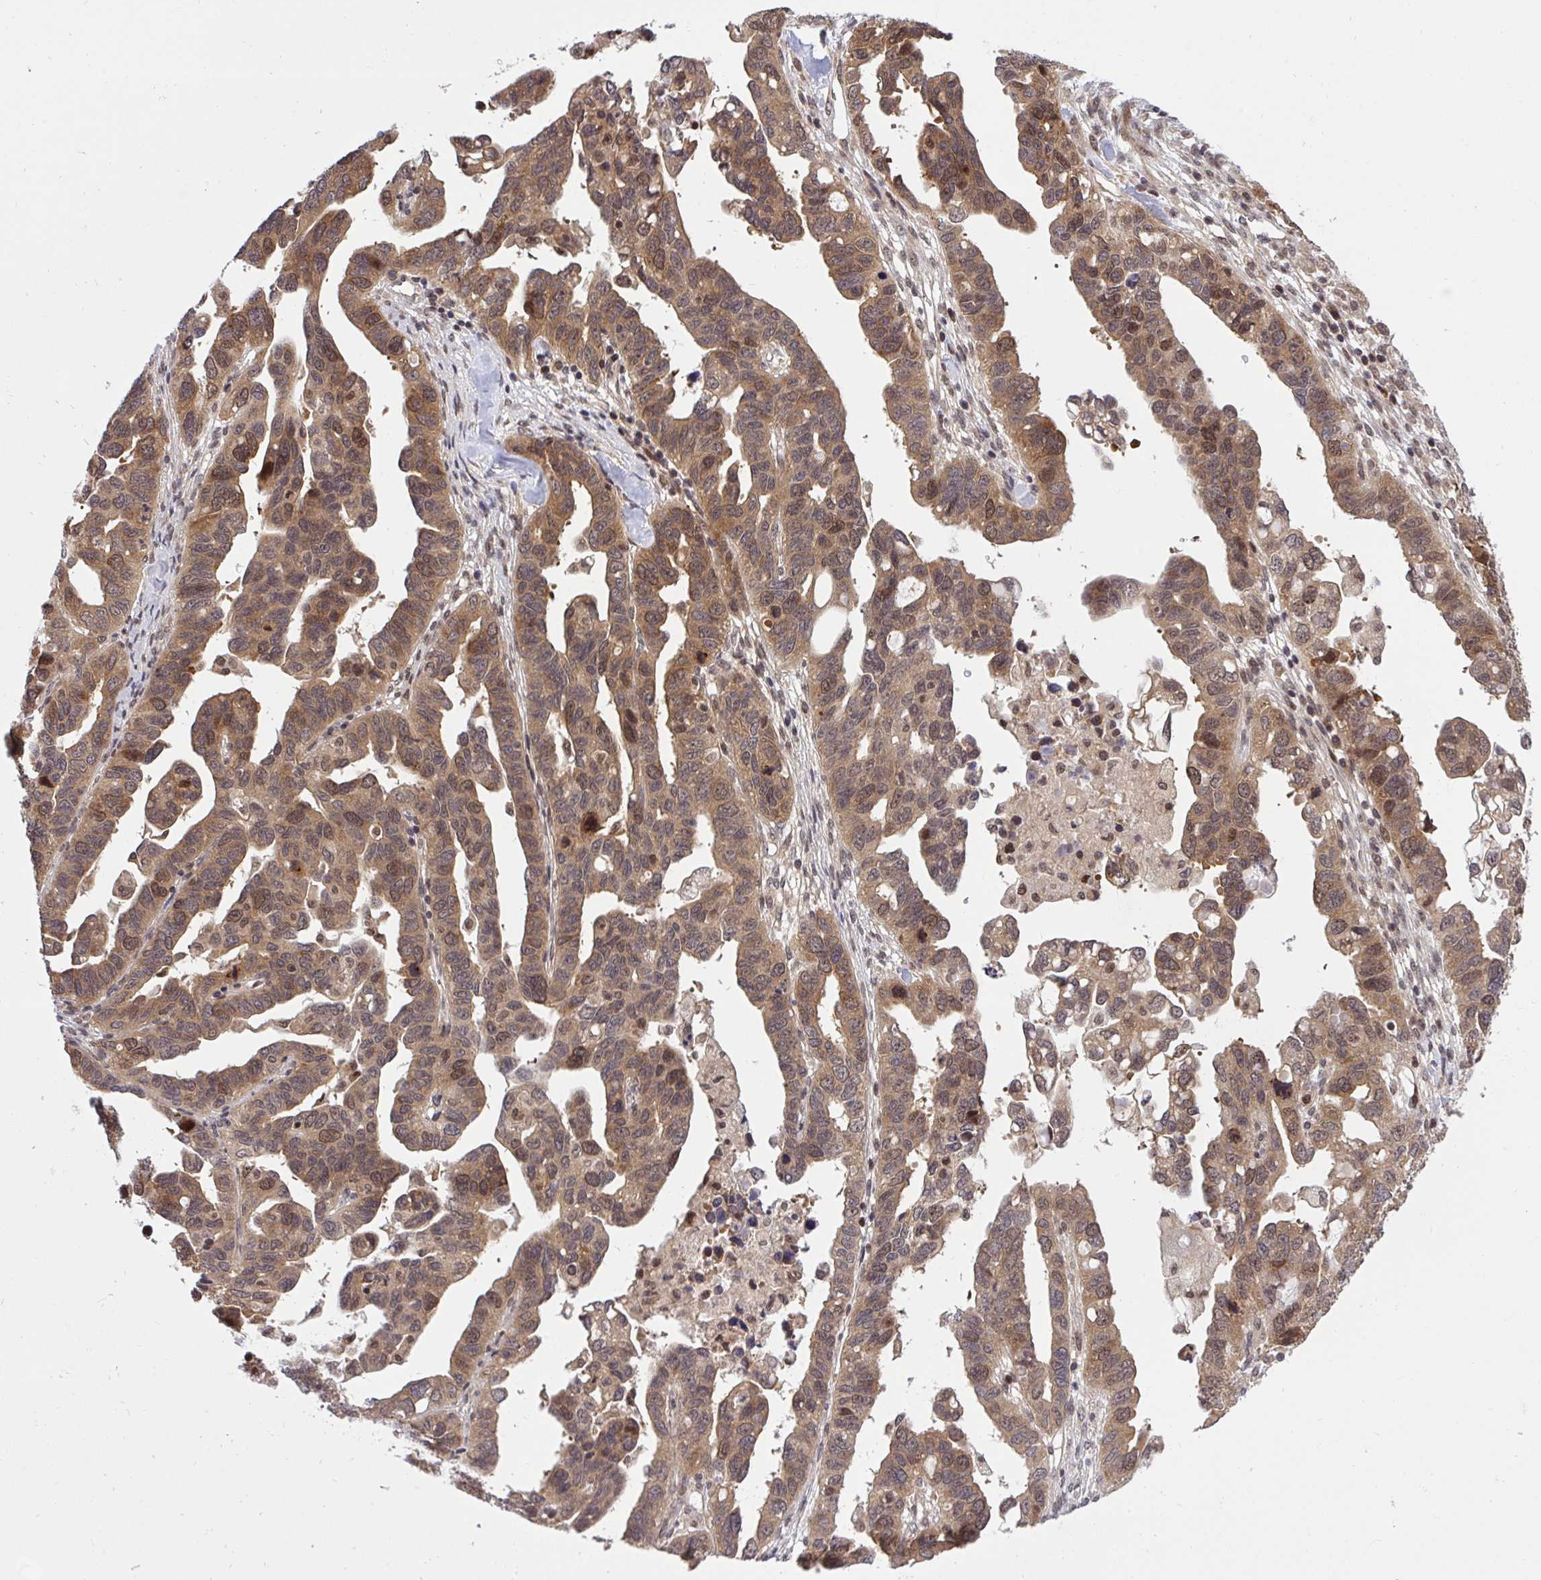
{"staining": {"intensity": "moderate", "quantity": ">75%", "location": "cytoplasmic/membranous"}, "tissue": "ovarian cancer", "cell_type": "Tumor cells", "image_type": "cancer", "snomed": [{"axis": "morphology", "description": "Cystadenocarcinoma, serous, NOS"}, {"axis": "topography", "description": "Ovary"}], "caption": "Human serous cystadenocarcinoma (ovarian) stained with a protein marker exhibits moderate staining in tumor cells.", "gene": "ERI1", "patient": {"sex": "female", "age": 69}}